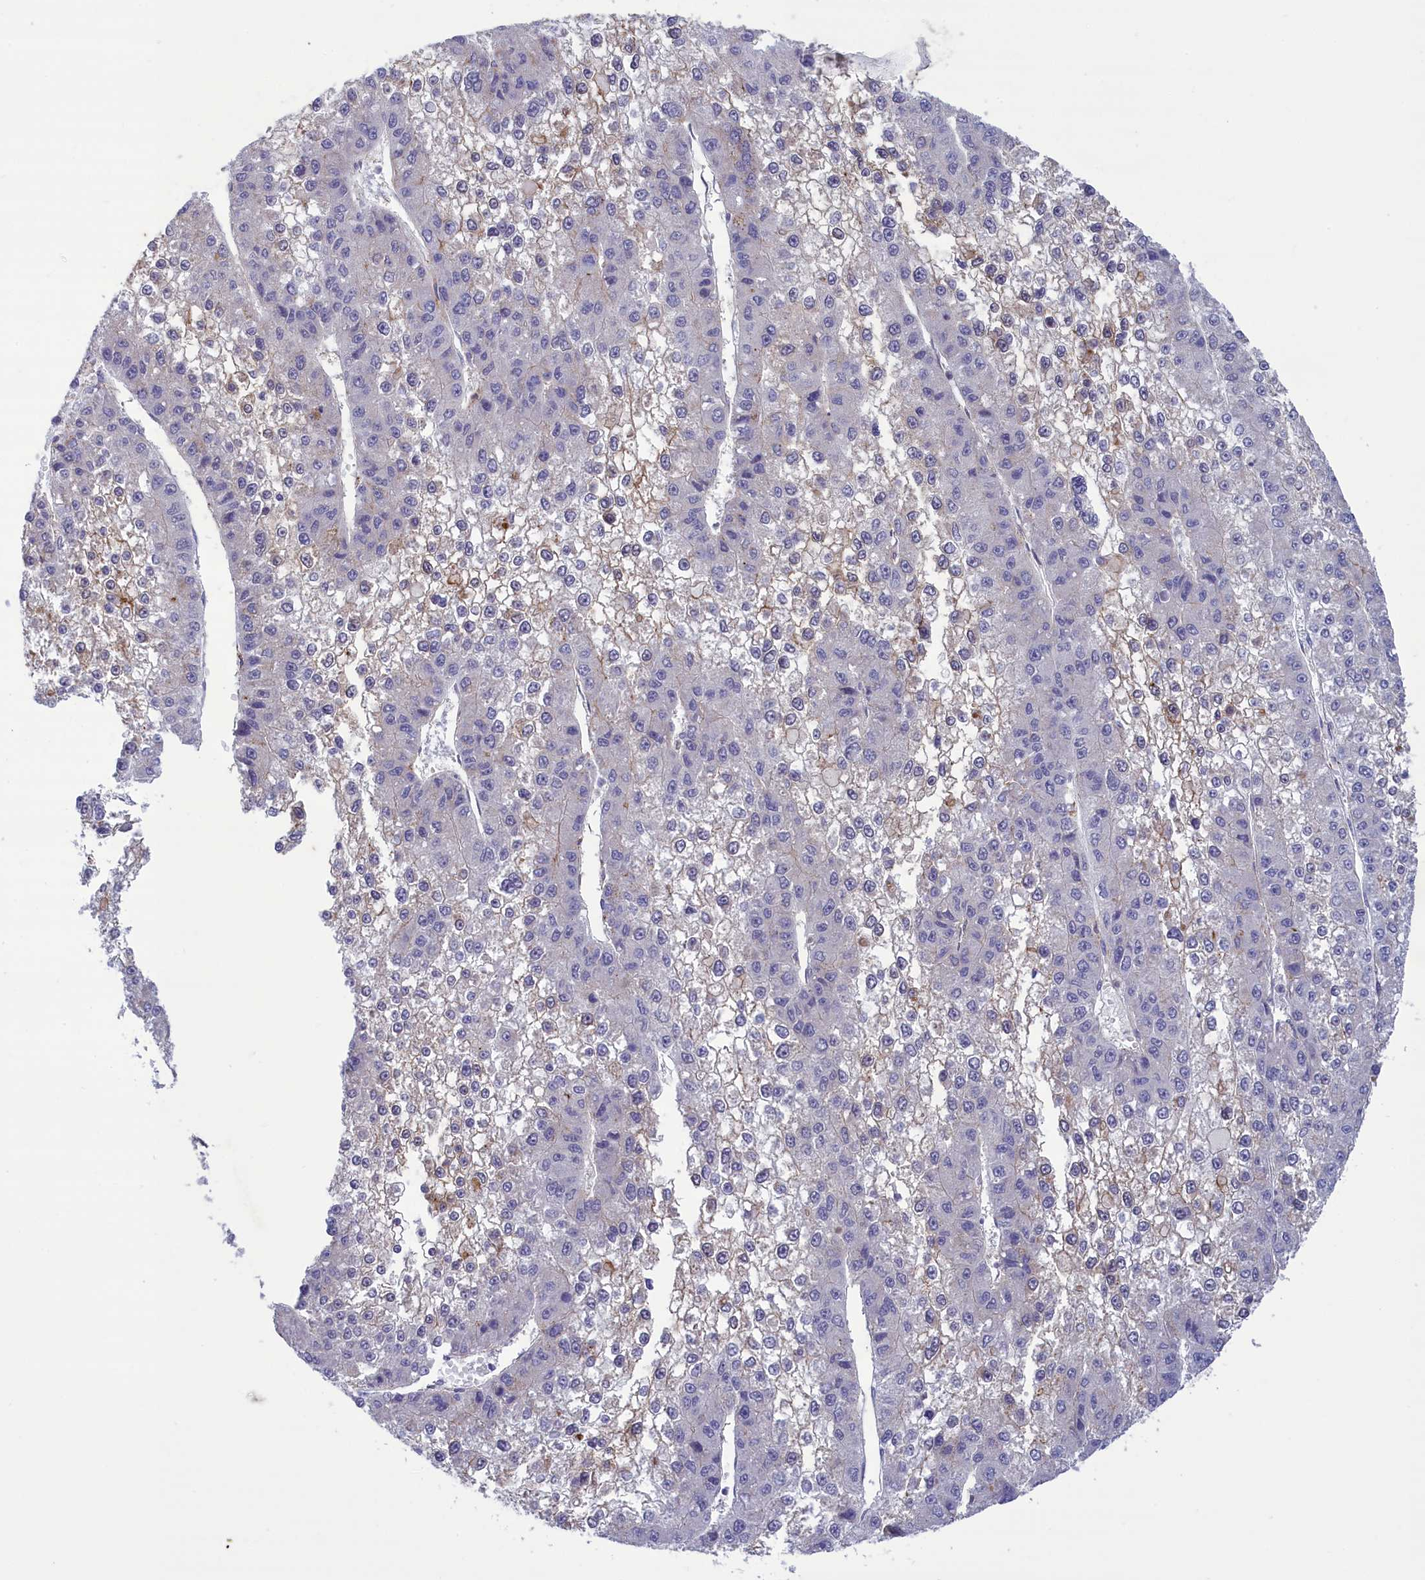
{"staining": {"intensity": "negative", "quantity": "none", "location": "none"}, "tissue": "liver cancer", "cell_type": "Tumor cells", "image_type": "cancer", "snomed": [{"axis": "morphology", "description": "Carcinoma, Hepatocellular, NOS"}, {"axis": "topography", "description": "Liver"}], "caption": "Liver cancer stained for a protein using immunohistochemistry (IHC) shows no positivity tumor cells.", "gene": "CORO2A", "patient": {"sex": "female", "age": 73}}